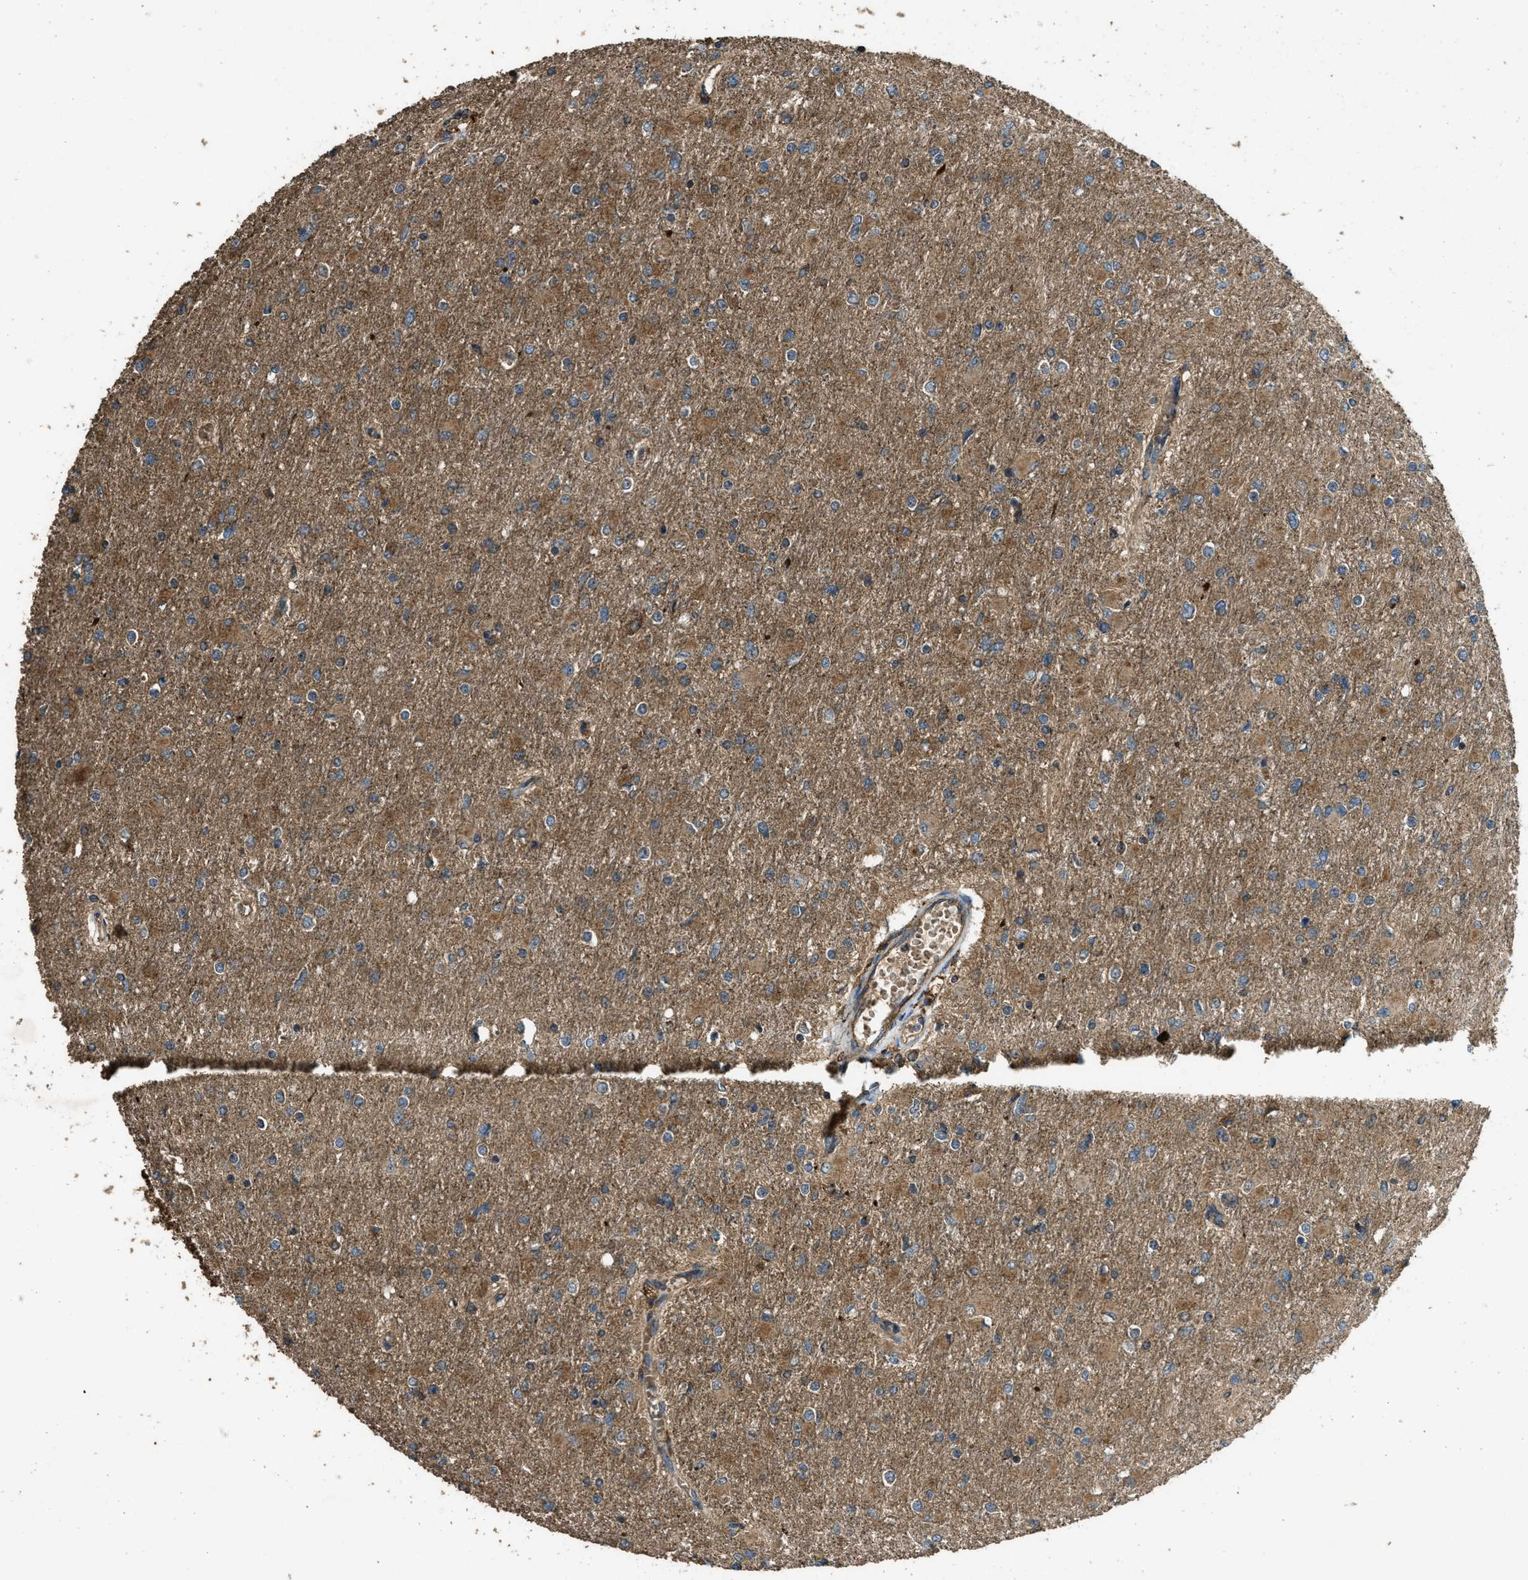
{"staining": {"intensity": "moderate", "quantity": ">75%", "location": "cytoplasmic/membranous"}, "tissue": "glioma", "cell_type": "Tumor cells", "image_type": "cancer", "snomed": [{"axis": "morphology", "description": "Glioma, malignant, High grade"}, {"axis": "topography", "description": "Cerebral cortex"}], "caption": "Approximately >75% of tumor cells in human glioma reveal moderate cytoplasmic/membranous protein expression as visualized by brown immunohistochemical staining.", "gene": "MAP3K8", "patient": {"sex": "female", "age": 36}}